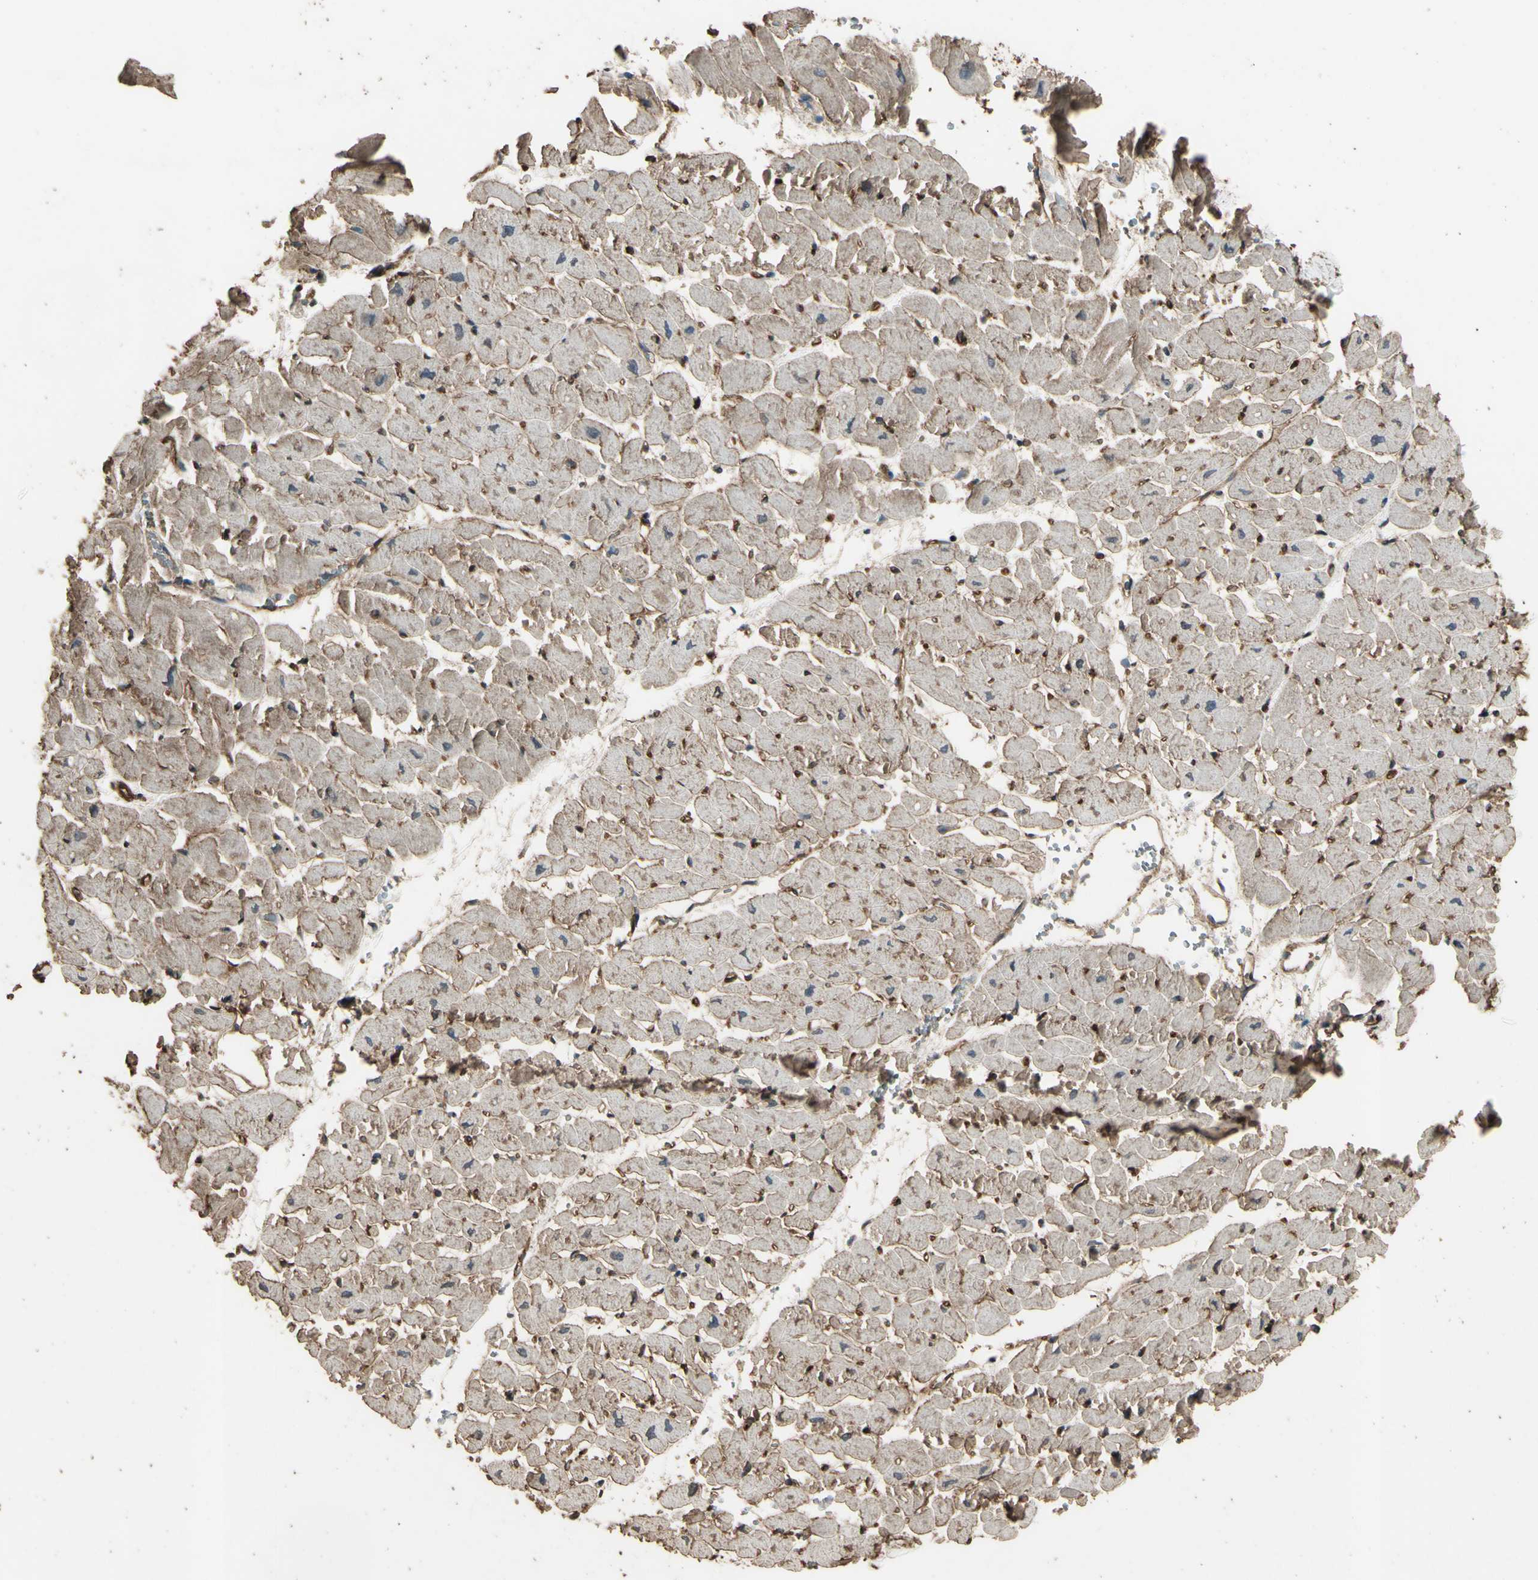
{"staining": {"intensity": "weak", "quantity": ">75%", "location": "cytoplasmic/membranous"}, "tissue": "heart muscle", "cell_type": "Cardiomyocytes", "image_type": "normal", "snomed": [{"axis": "morphology", "description": "Normal tissue, NOS"}, {"axis": "topography", "description": "Heart"}], "caption": "Immunohistochemical staining of normal heart muscle exhibits weak cytoplasmic/membranous protein positivity in approximately >75% of cardiomyocytes.", "gene": "TSPO", "patient": {"sex": "male", "age": 45}}